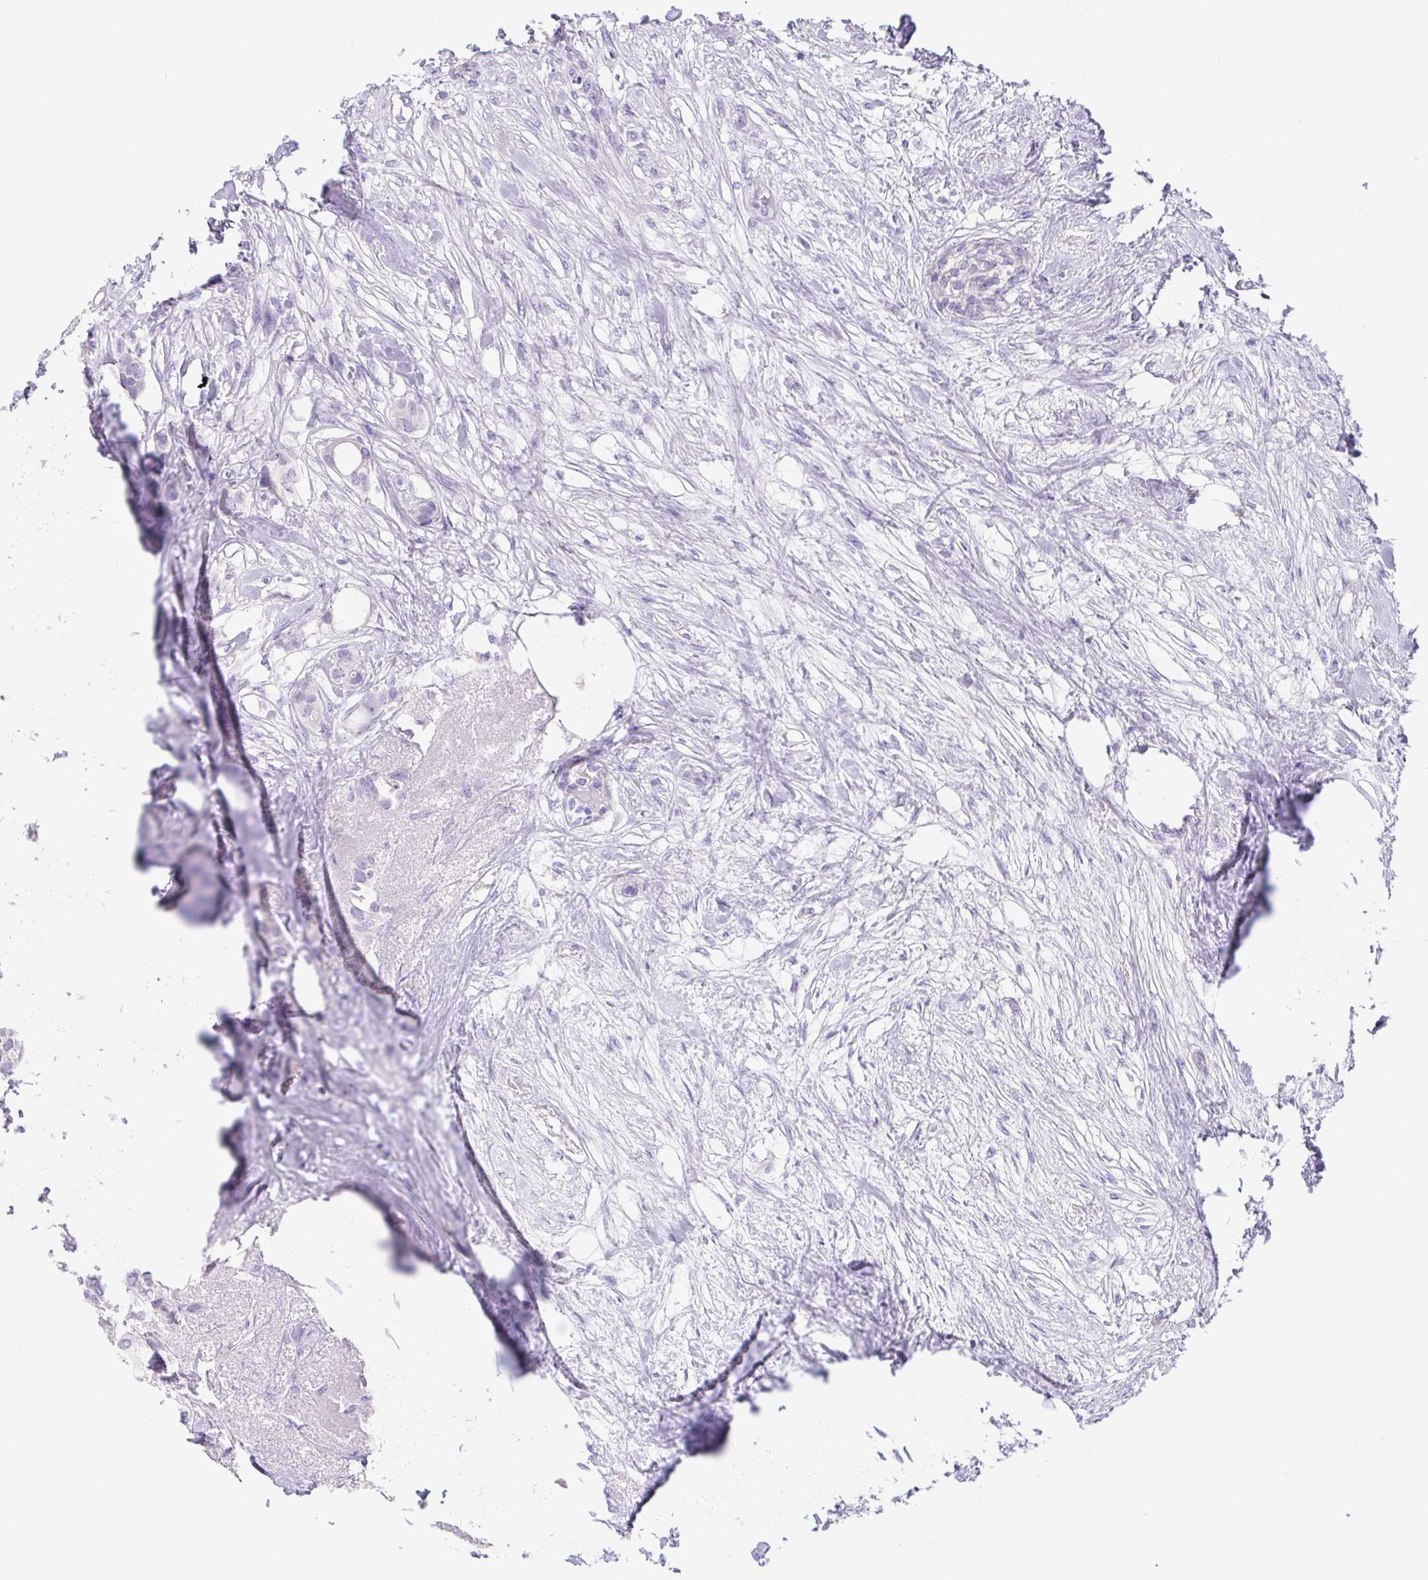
{"staining": {"intensity": "negative", "quantity": "none", "location": "none"}, "tissue": "breast cancer", "cell_type": "Tumor cells", "image_type": "cancer", "snomed": [{"axis": "morphology", "description": "Duct carcinoma"}, {"axis": "topography", "description": "Breast"}], "caption": "Breast infiltrating ductal carcinoma was stained to show a protein in brown. There is no significant staining in tumor cells.", "gene": "SPATA4", "patient": {"sex": "female", "age": 62}}